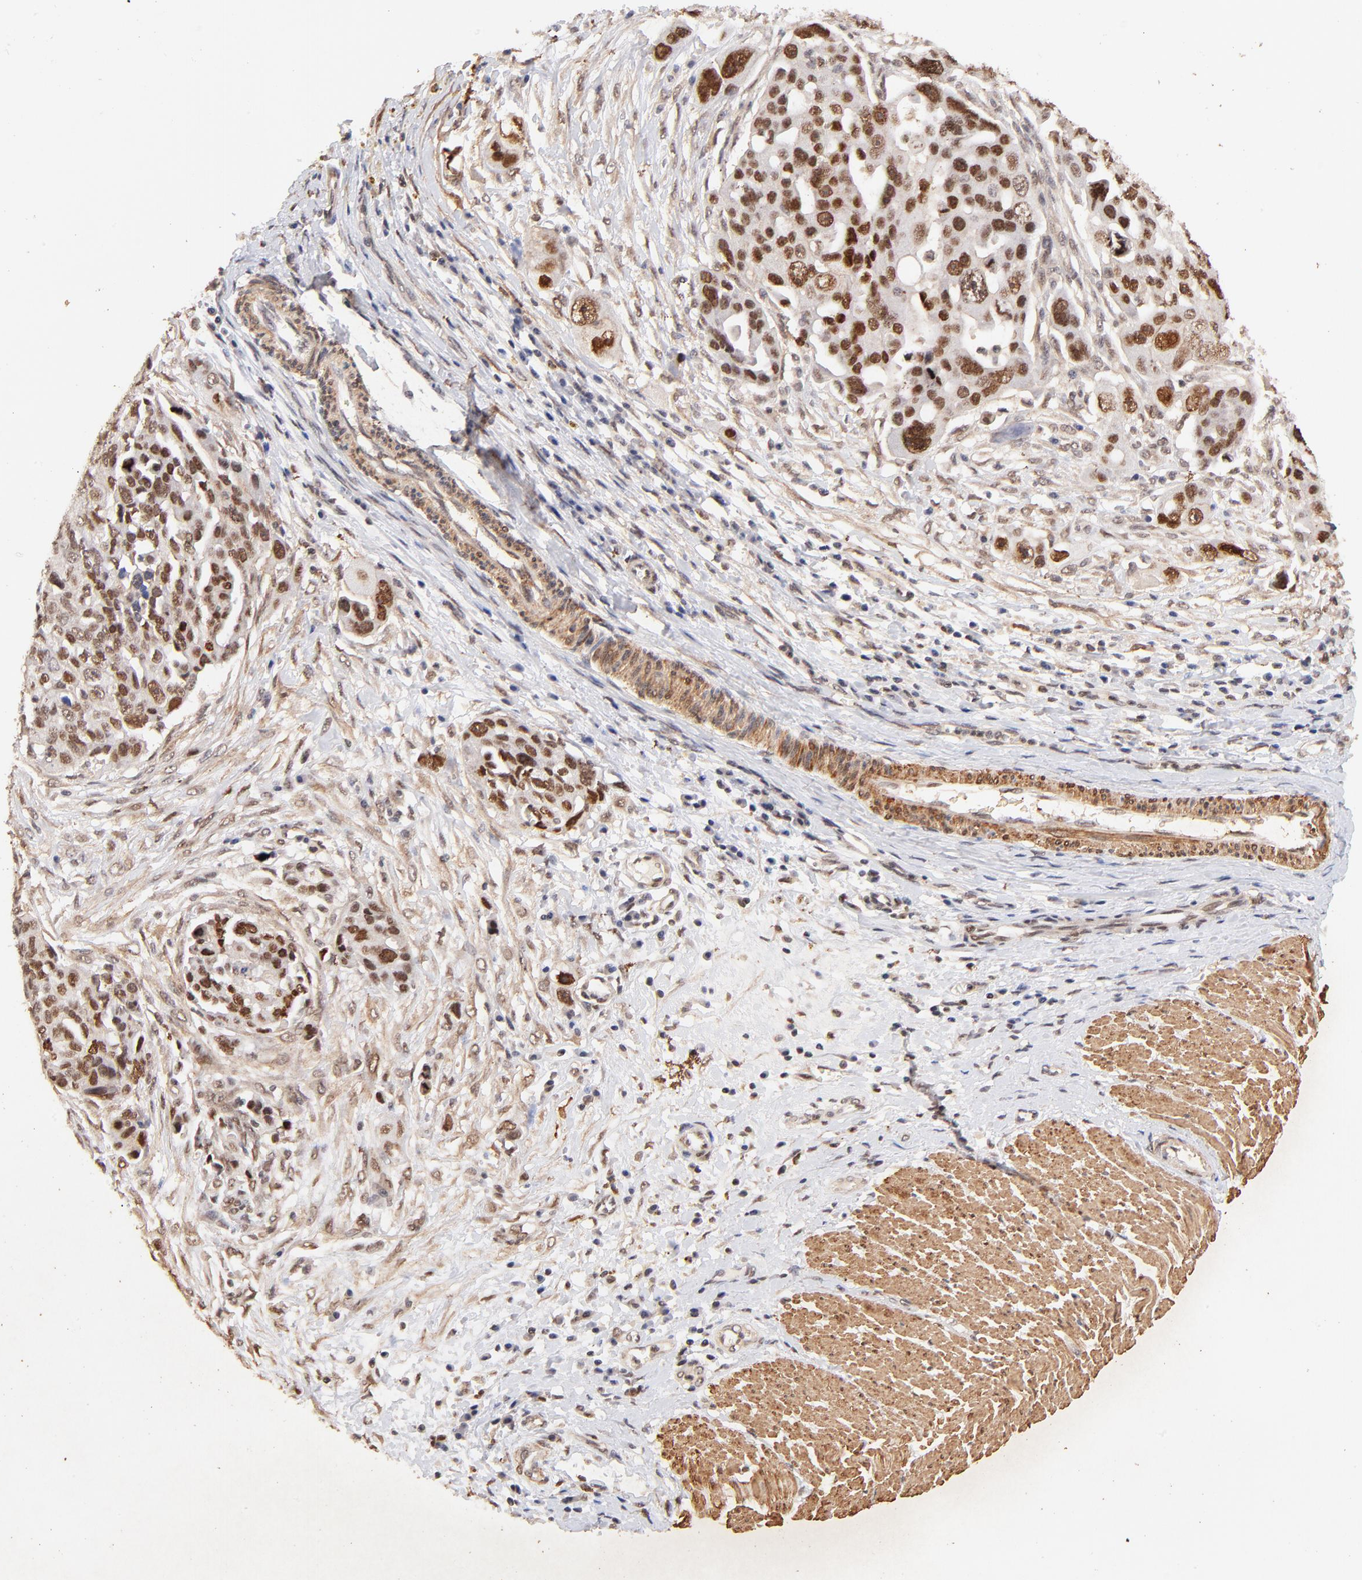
{"staining": {"intensity": "strong", "quantity": ">75%", "location": "cytoplasmic/membranous,nuclear"}, "tissue": "ovarian cancer", "cell_type": "Tumor cells", "image_type": "cancer", "snomed": [{"axis": "morphology", "description": "Carcinoma, endometroid"}, {"axis": "topography", "description": "Ovary"}], "caption": "DAB (3,3'-diaminobenzidine) immunohistochemical staining of human ovarian cancer exhibits strong cytoplasmic/membranous and nuclear protein expression in approximately >75% of tumor cells. (Stains: DAB in brown, nuclei in blue, Microscopy: brightfield microscopy at high magnification).", "gene": "ZFP92", "patient": {"sex": "female", "age": 75}}